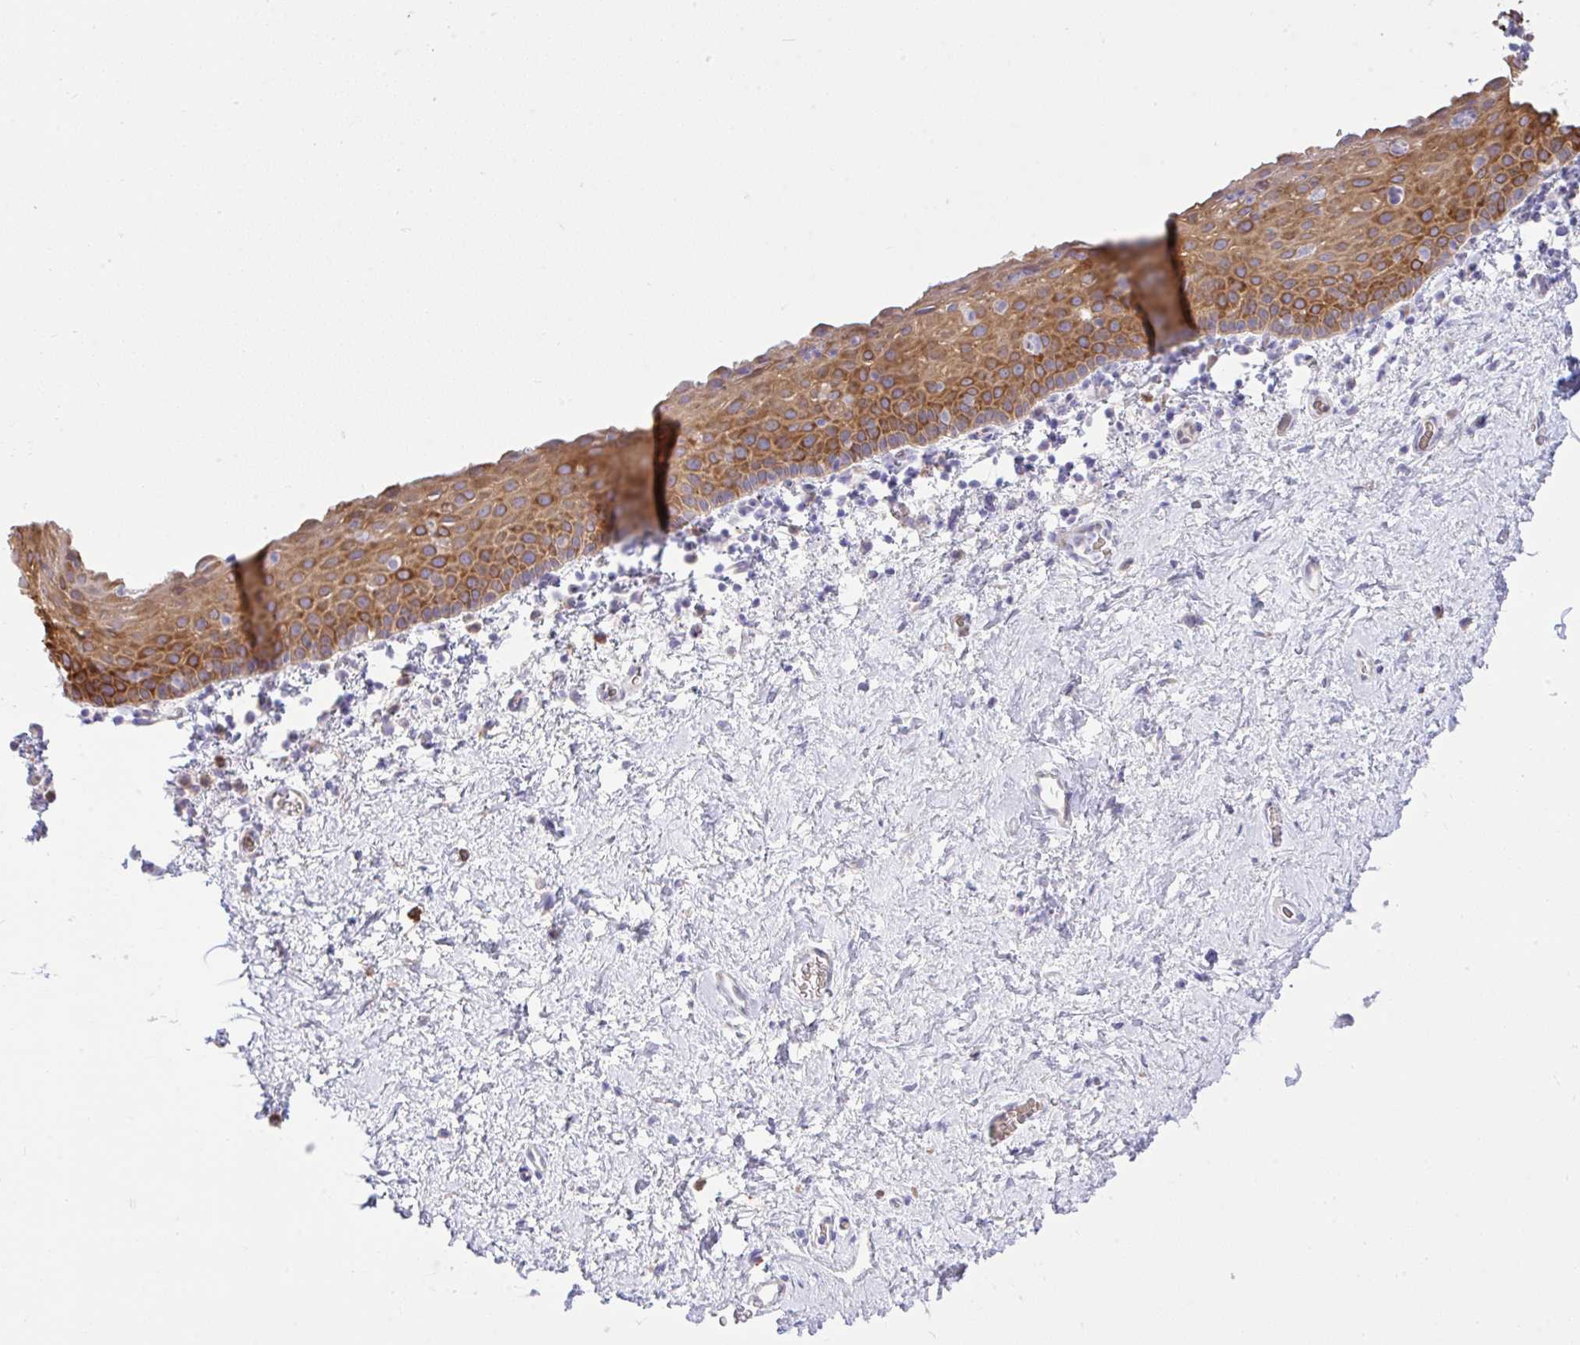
{"staining": {"intensity": "moderate", "quantity": "25%-75%", "location": "cytoplasmic/membranous"}, "tissue": "vagina", "cell_type": "Squamous epithelial cells", "image_type": "normal", "snomed": [{"axis": "morphology", "description": "Normal tissue, NOS"}, {"axis": "topography", "description": "Vagina"}], "caption": "A brown stain shows moderate cytoplasmic/membranous staining of a protein in squamous epithelial cells of benign human vagina. (Stains: DAB in brown, nuclei in blue, Microscopy: brightfield microscopy at high magnification).", "gene": "EEF1A1", "patient": {"sex": "female", "age": 61}}